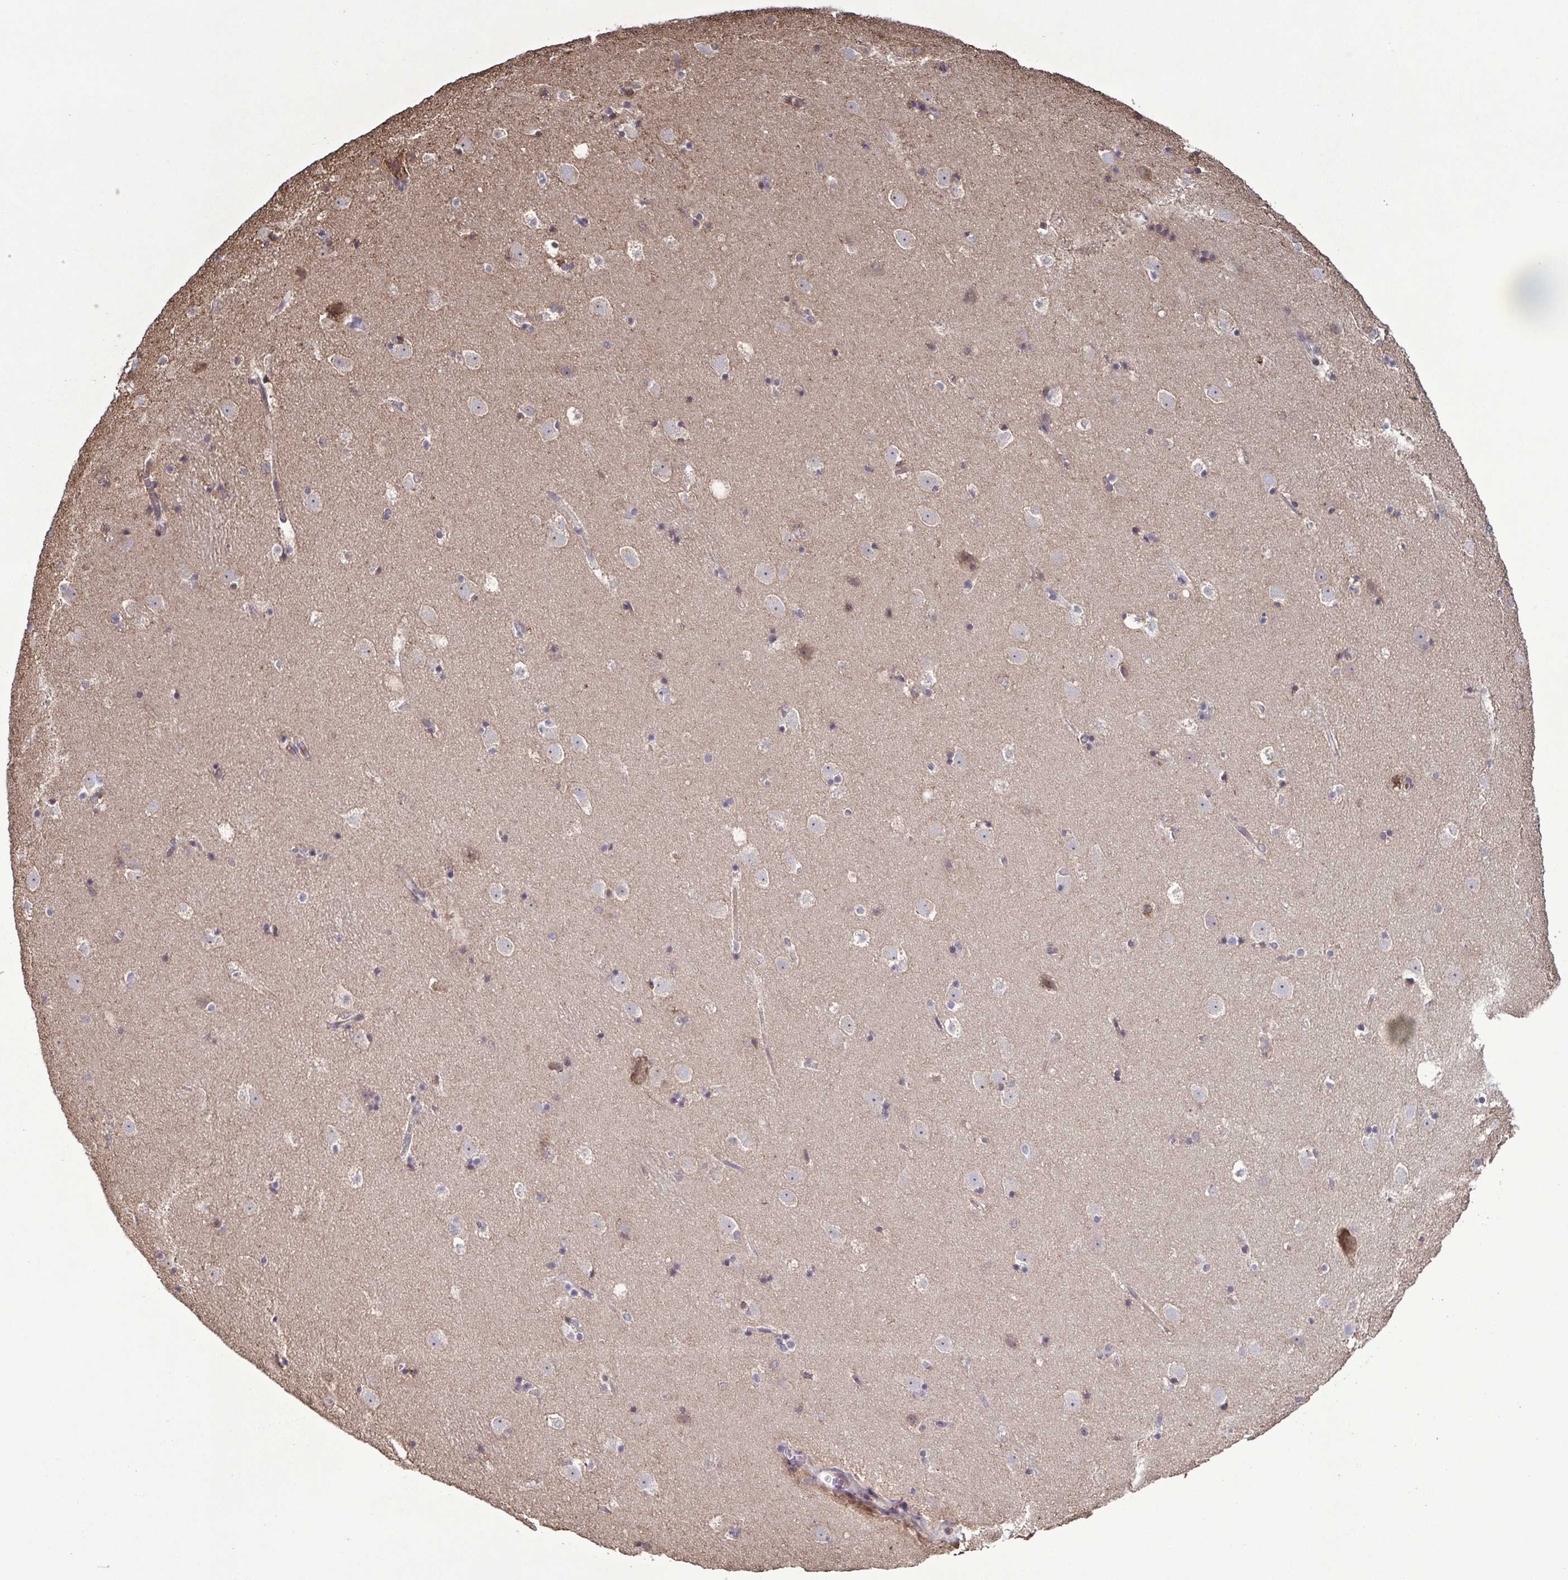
{"staining": {"intensity": "negative", "quantity": "none", "location": "none"}, "tissue": "caudate", "cell_type": "Glial cells", "image_type": "normal", "snomed": [{"axis": "morphology", "description": "Normal tissue, NOS"}, {"axis": "topography", "description": "Lateral ventricle wall"}], "caption": "Immunohistochemical staining of benign caudate exhibits no significant positivity in glial cells.", "gene": "ZNF200", "patient": {"sex": "male", "age": 37}}